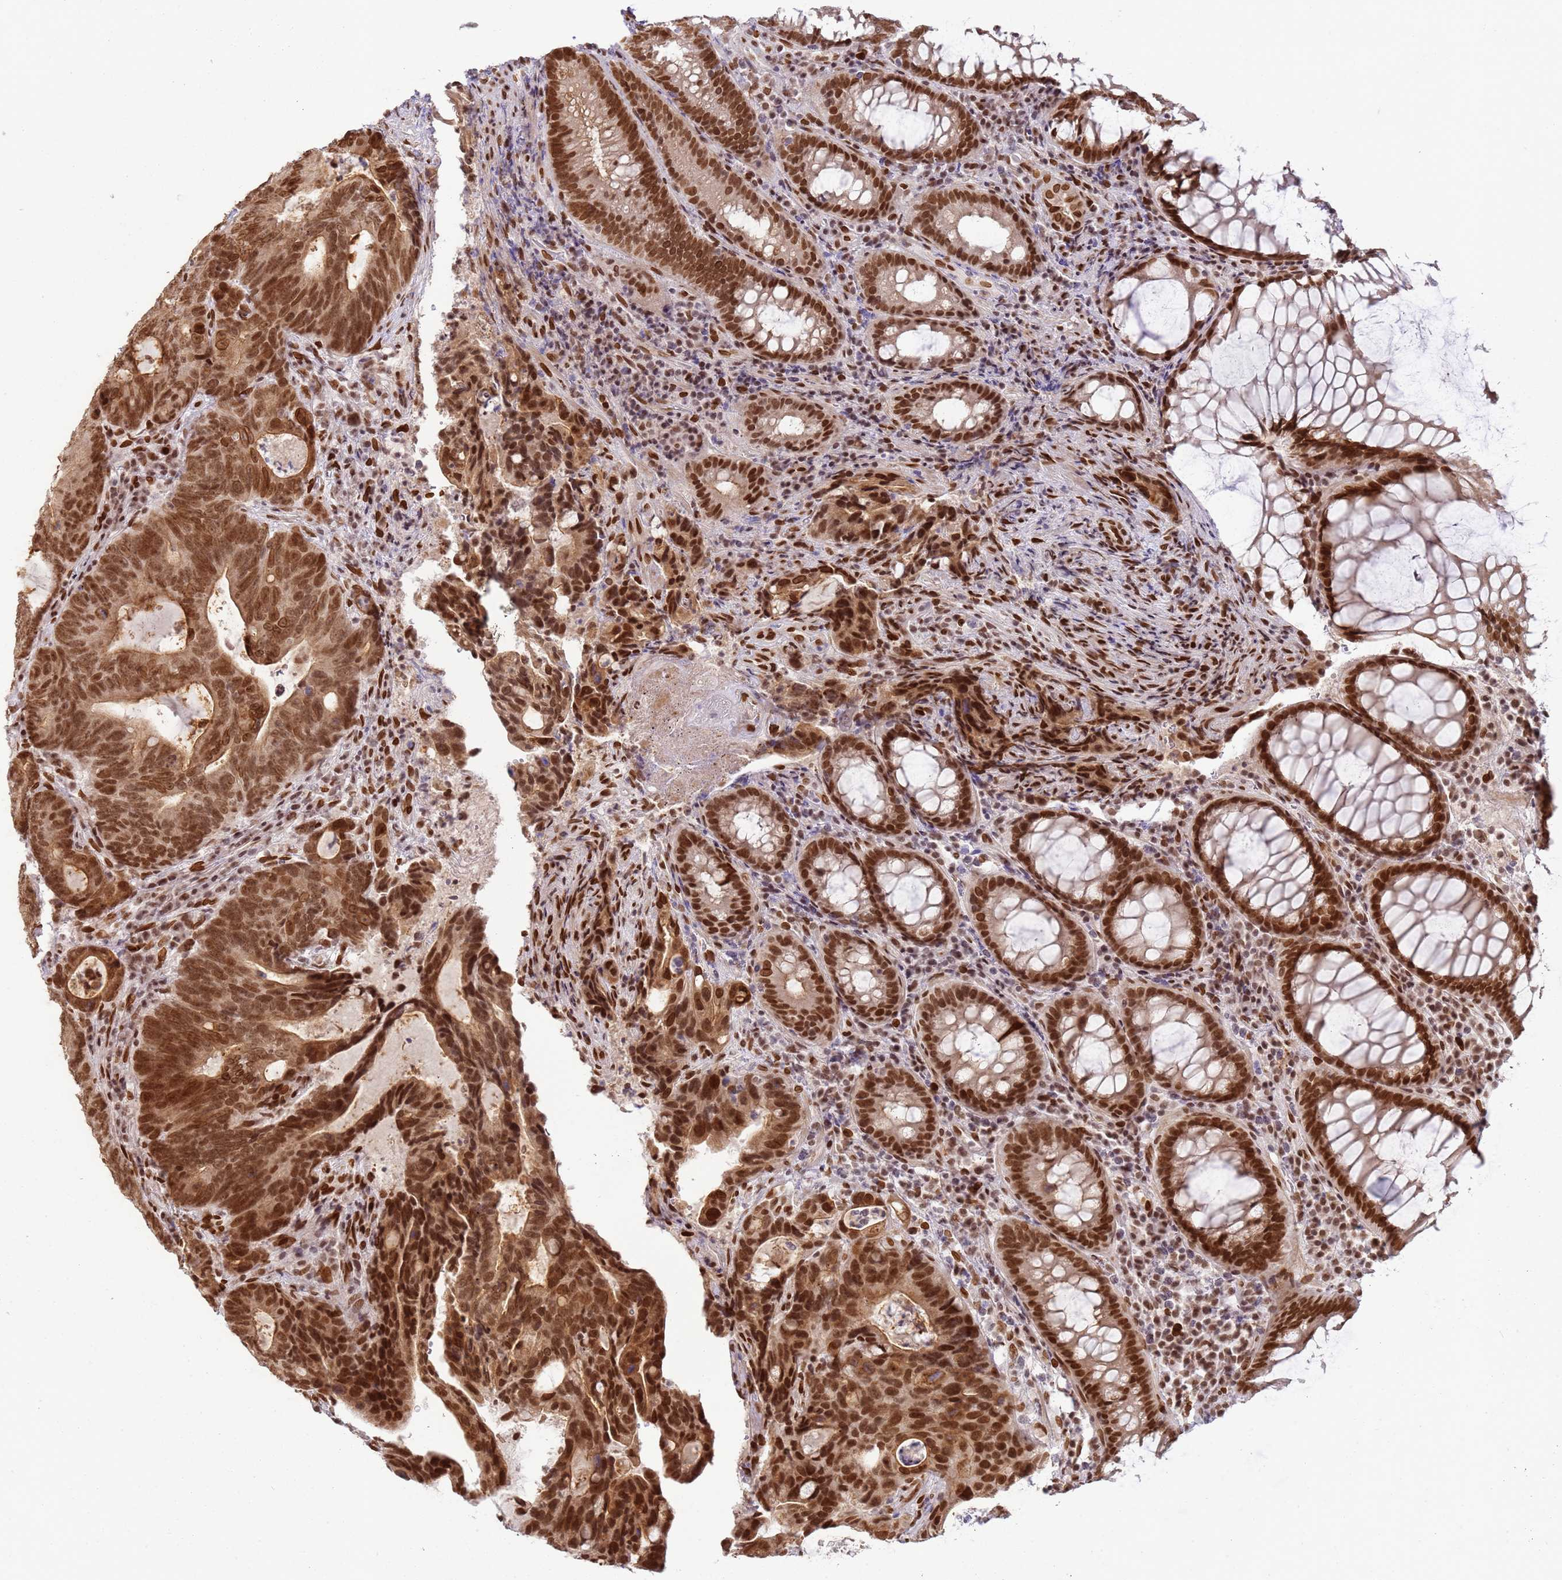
{"staining": {"intensity": "strong", "quantity": ">75%", "location": "nuclear"}, "tissue": "colorectal cancer", "cell_type": "Tumor cells", "image_type": "cancer", "snomed": [{"axis": "morphology", "description": "Adenocarcinoma, NOS"}, {"axis": "topography", "description": "Colon"}], "caption": "Protein positivity by immunohistochemistry (IHC) reveals strong nuclear positivity in approximately >75% of tumor cells in adenocarcinoma (colorectal).", "gene": "TENT4A", "patient": {"sex": "female", "age": 82}}